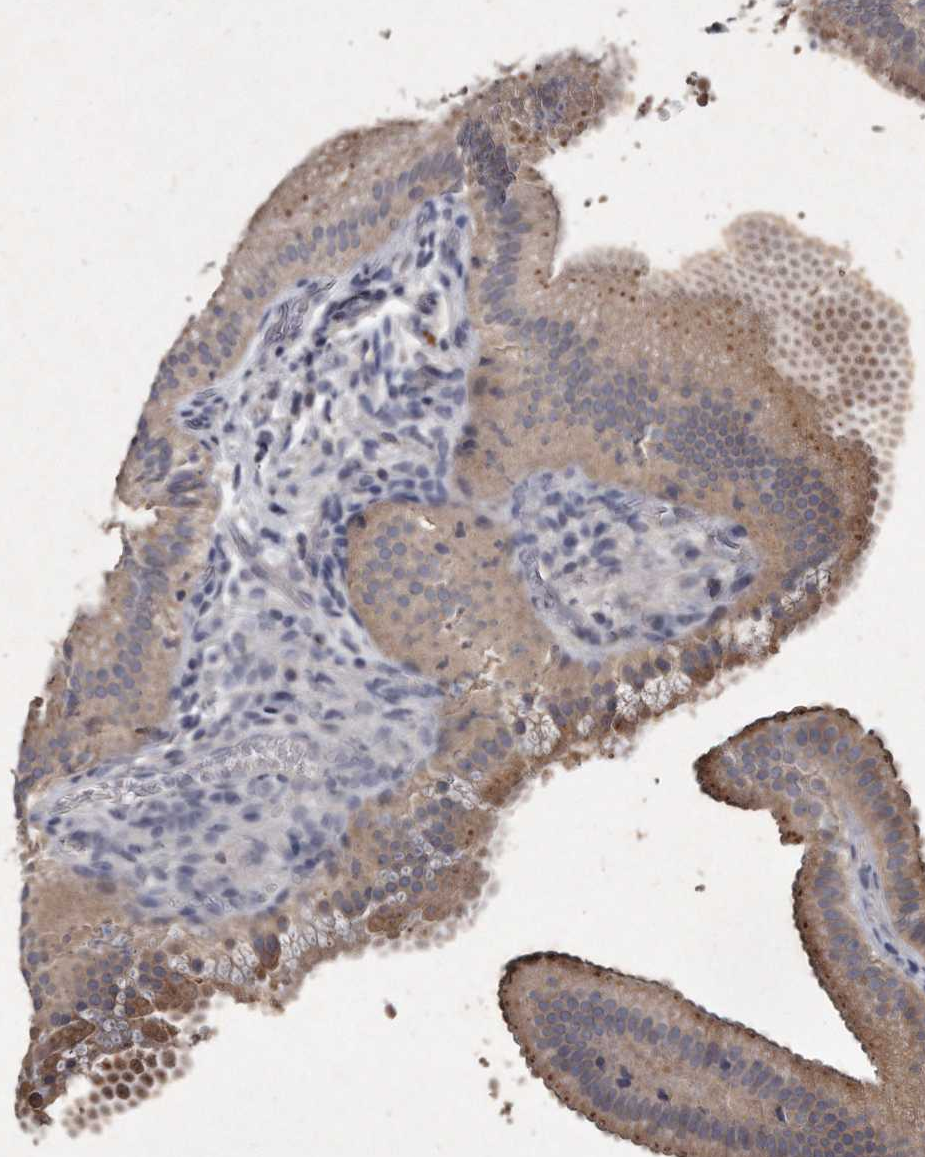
{"staining": {"intensity": "moderate", "quantity": ">75%", "location": "cytoplasmic/membranous"}, "tissue": "gallbladder", "cell_type": "Glandular cells", "image_type": "normal", "snomed": [{"axis": "morphology", "description": "Normal tissue, NOS"}, {"axis": "topography", "description": "Gallbladder"}], "caption": "Glandular cells display medium levels of moderate cytoplasmic/membranous staining in about >75% of cells in benign gallbladder.", "gene": "KLHDC3", "patient": {"sex": "female", "age": 30}}